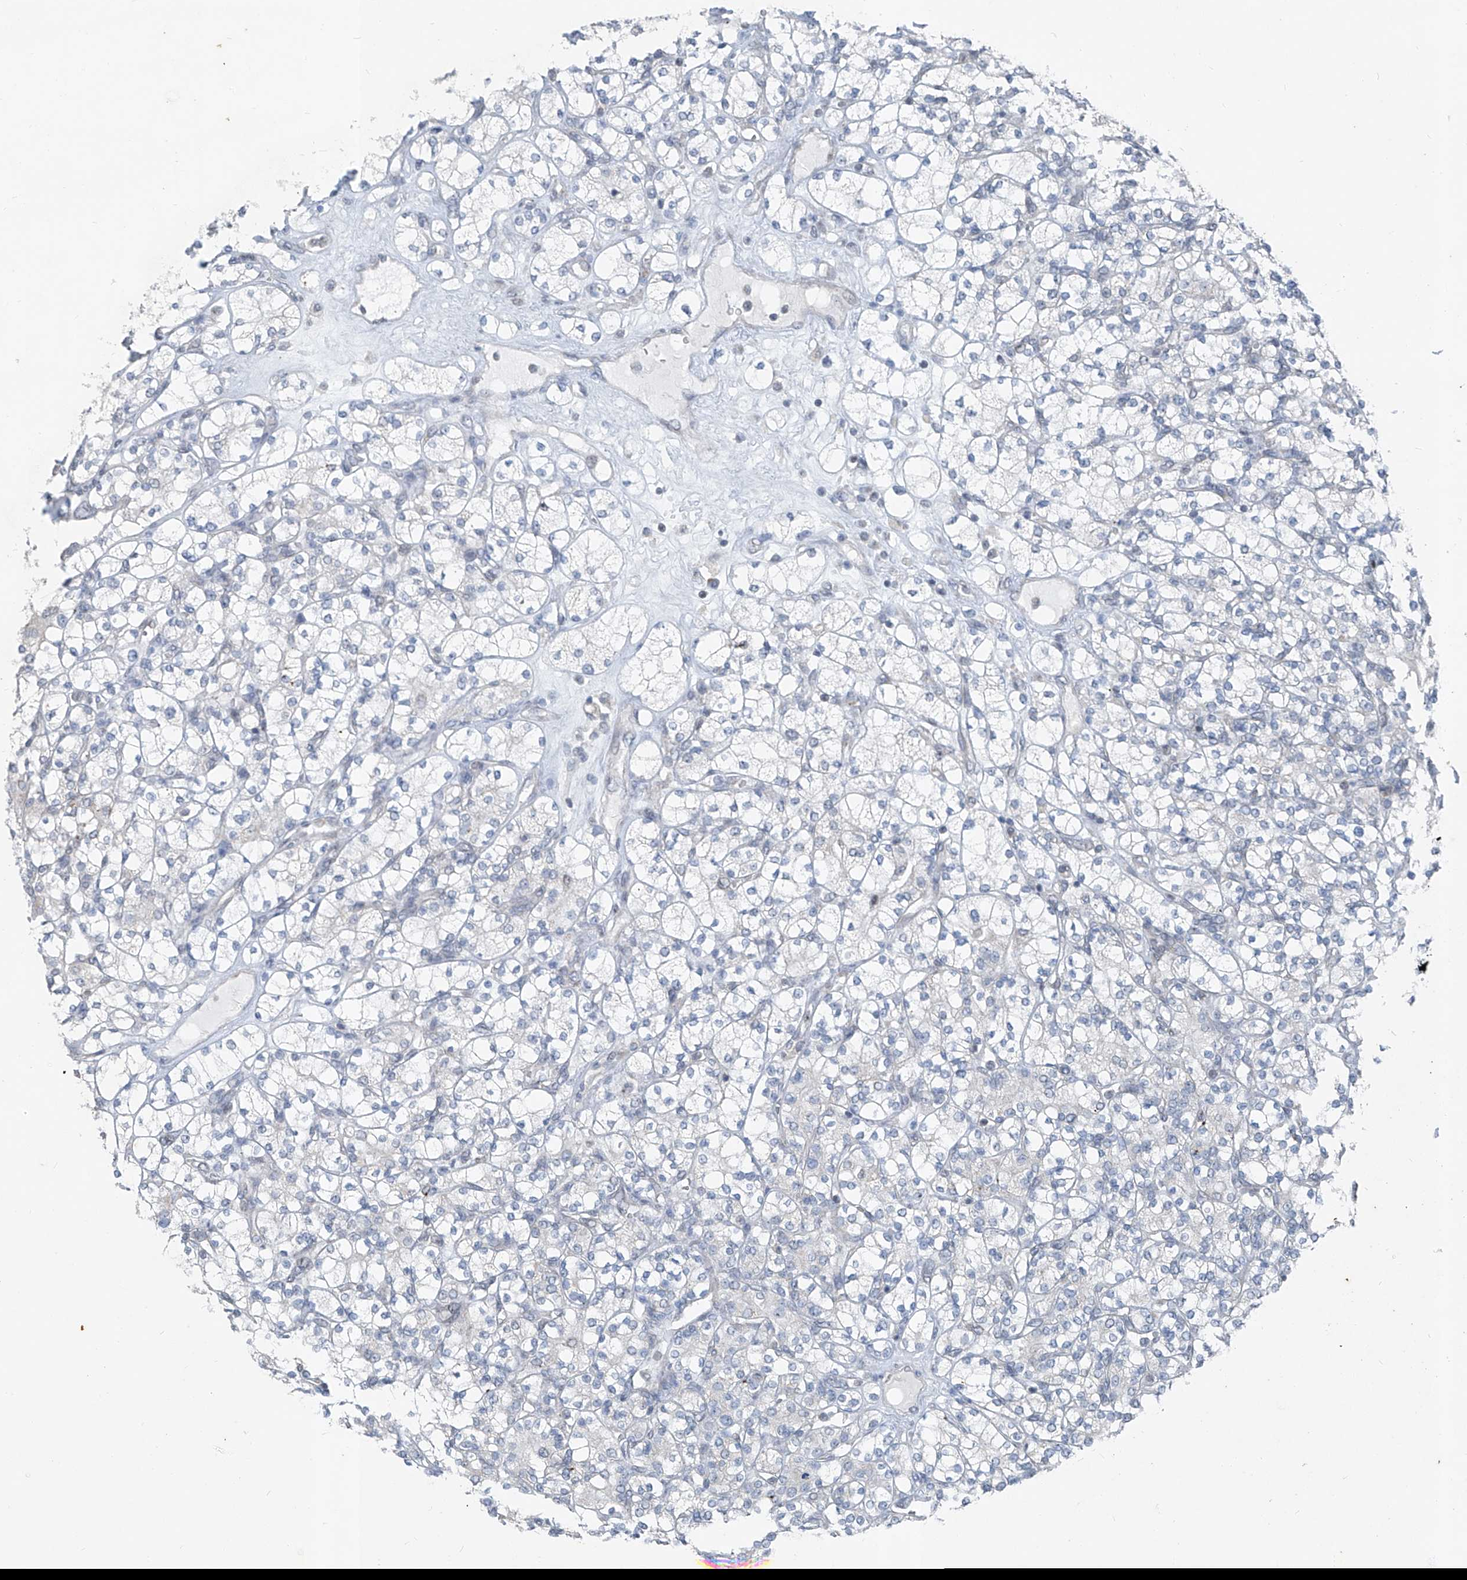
{"staining": {"intensity": "negative", "quantity": "none", "location": "none"}, "tissue": "renal cancer", "cell_type": "Tumor cells", "image_type": "cancer", "snomed": [{"axis": "morphology", "description": "Adenocarcinoma, NOS"}, {"axis": "topography", "description": "Kidney"}], "caption": "Immunohistochemistry (IHC) micrograph of human adenocarcinoma (renal) stained for a protein (brown), which exhibits no expression in tumor cells. (DAB immunohistochemistry, high magnification).", "gene": "DYRK1B", "patient": {"sex": "male", "age": 77}}